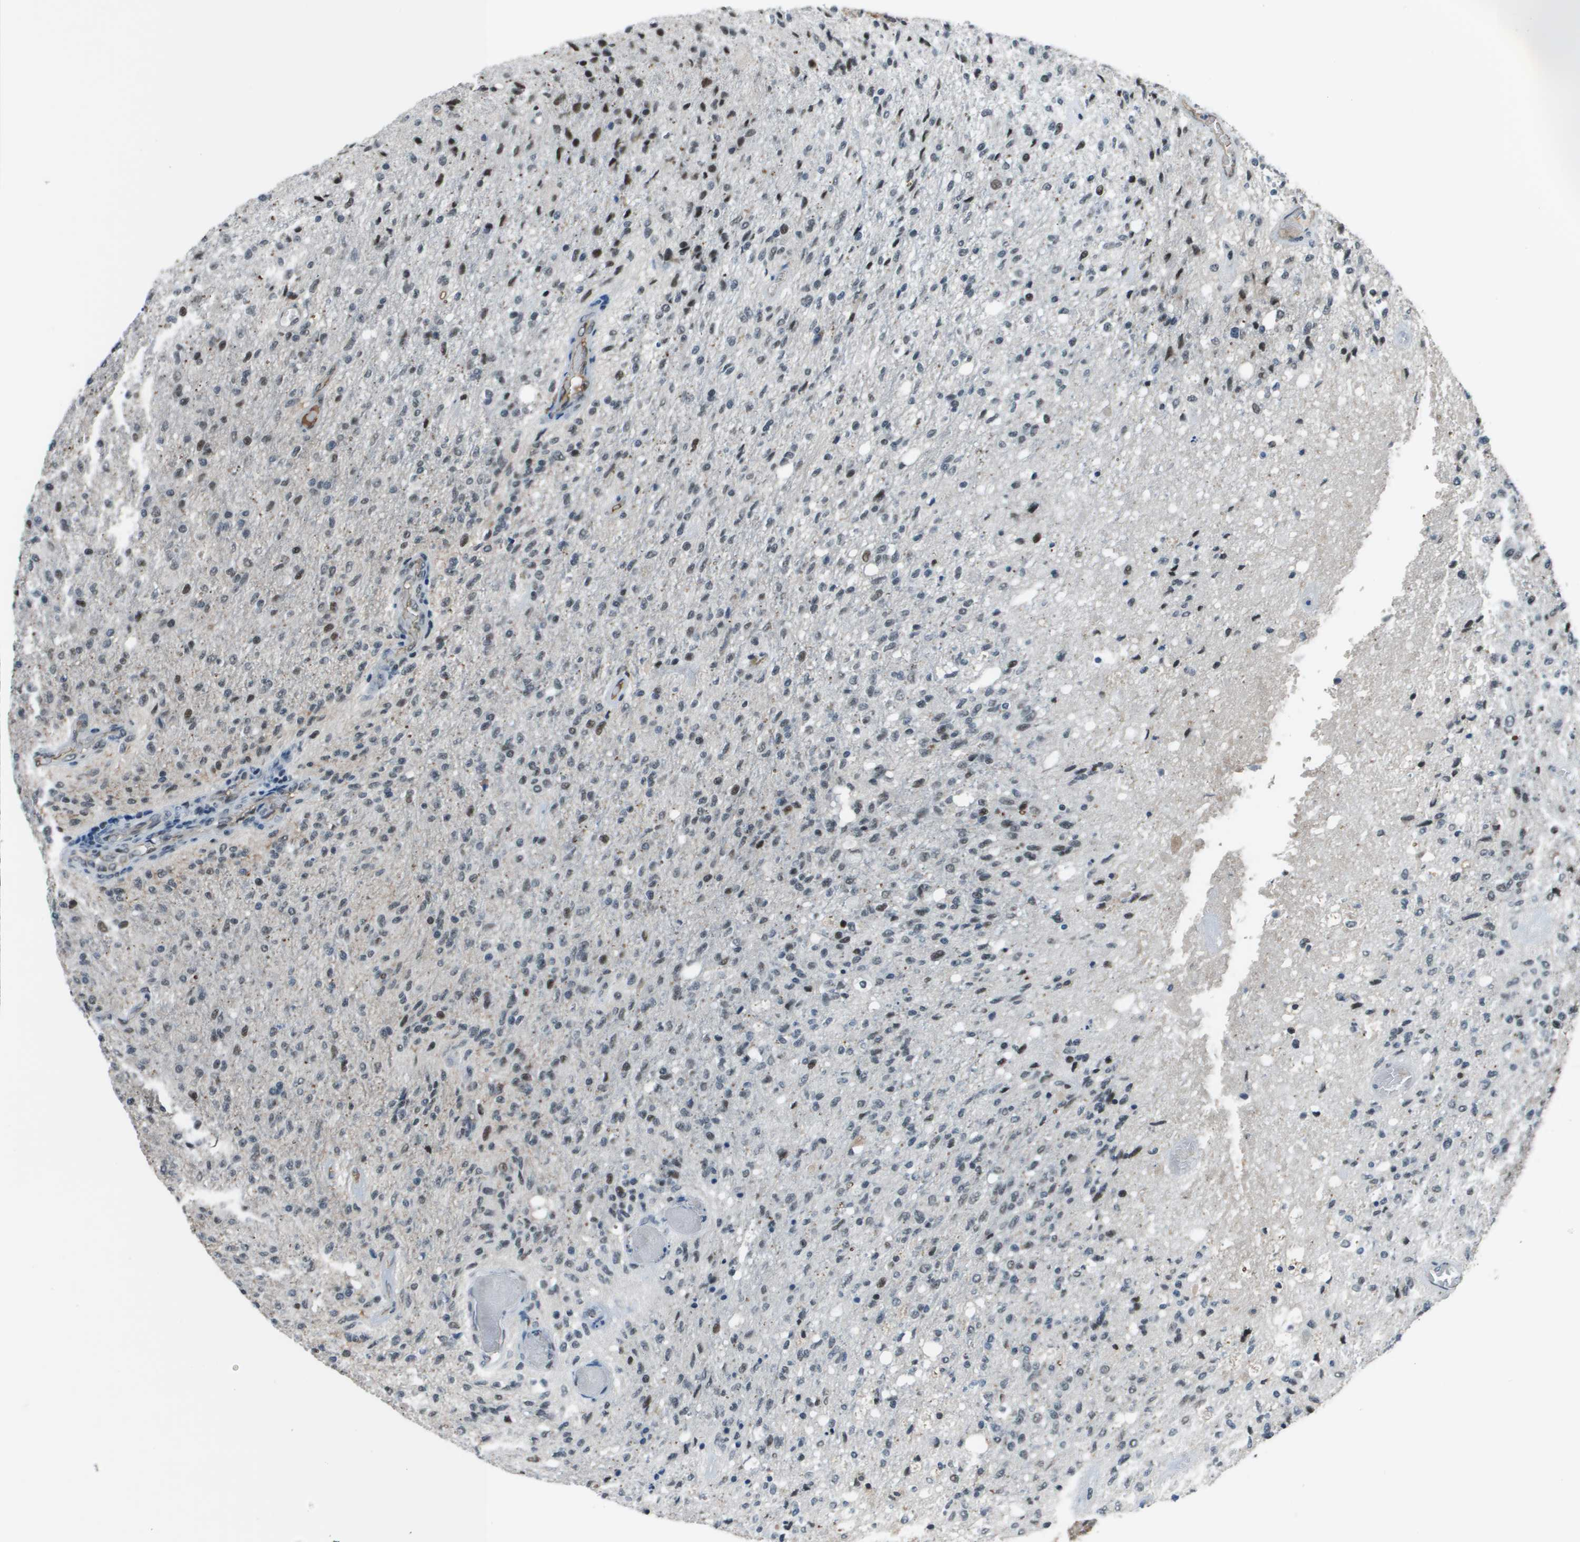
{"staining": {"intensity": "moderate", "quantity": "<25%", "location": "nuclear"}, "tissue": "glioma", "cell_type": "Tumor cells", "image_type": "cancer", "snomed": [{"axis": "morphology", "description": "Normal tissue, NOS"}, {"axis": "morphology", "description": "Glioma, malignant, High grade"}, {"axis": "topography", "description": "Cerebral cortex"}], "caption": "Glioma stained with a protein marker displays moderate staining in tumor cells.", "gene": "THRAP3", "patient": {"sex": "male", "age": 77}}